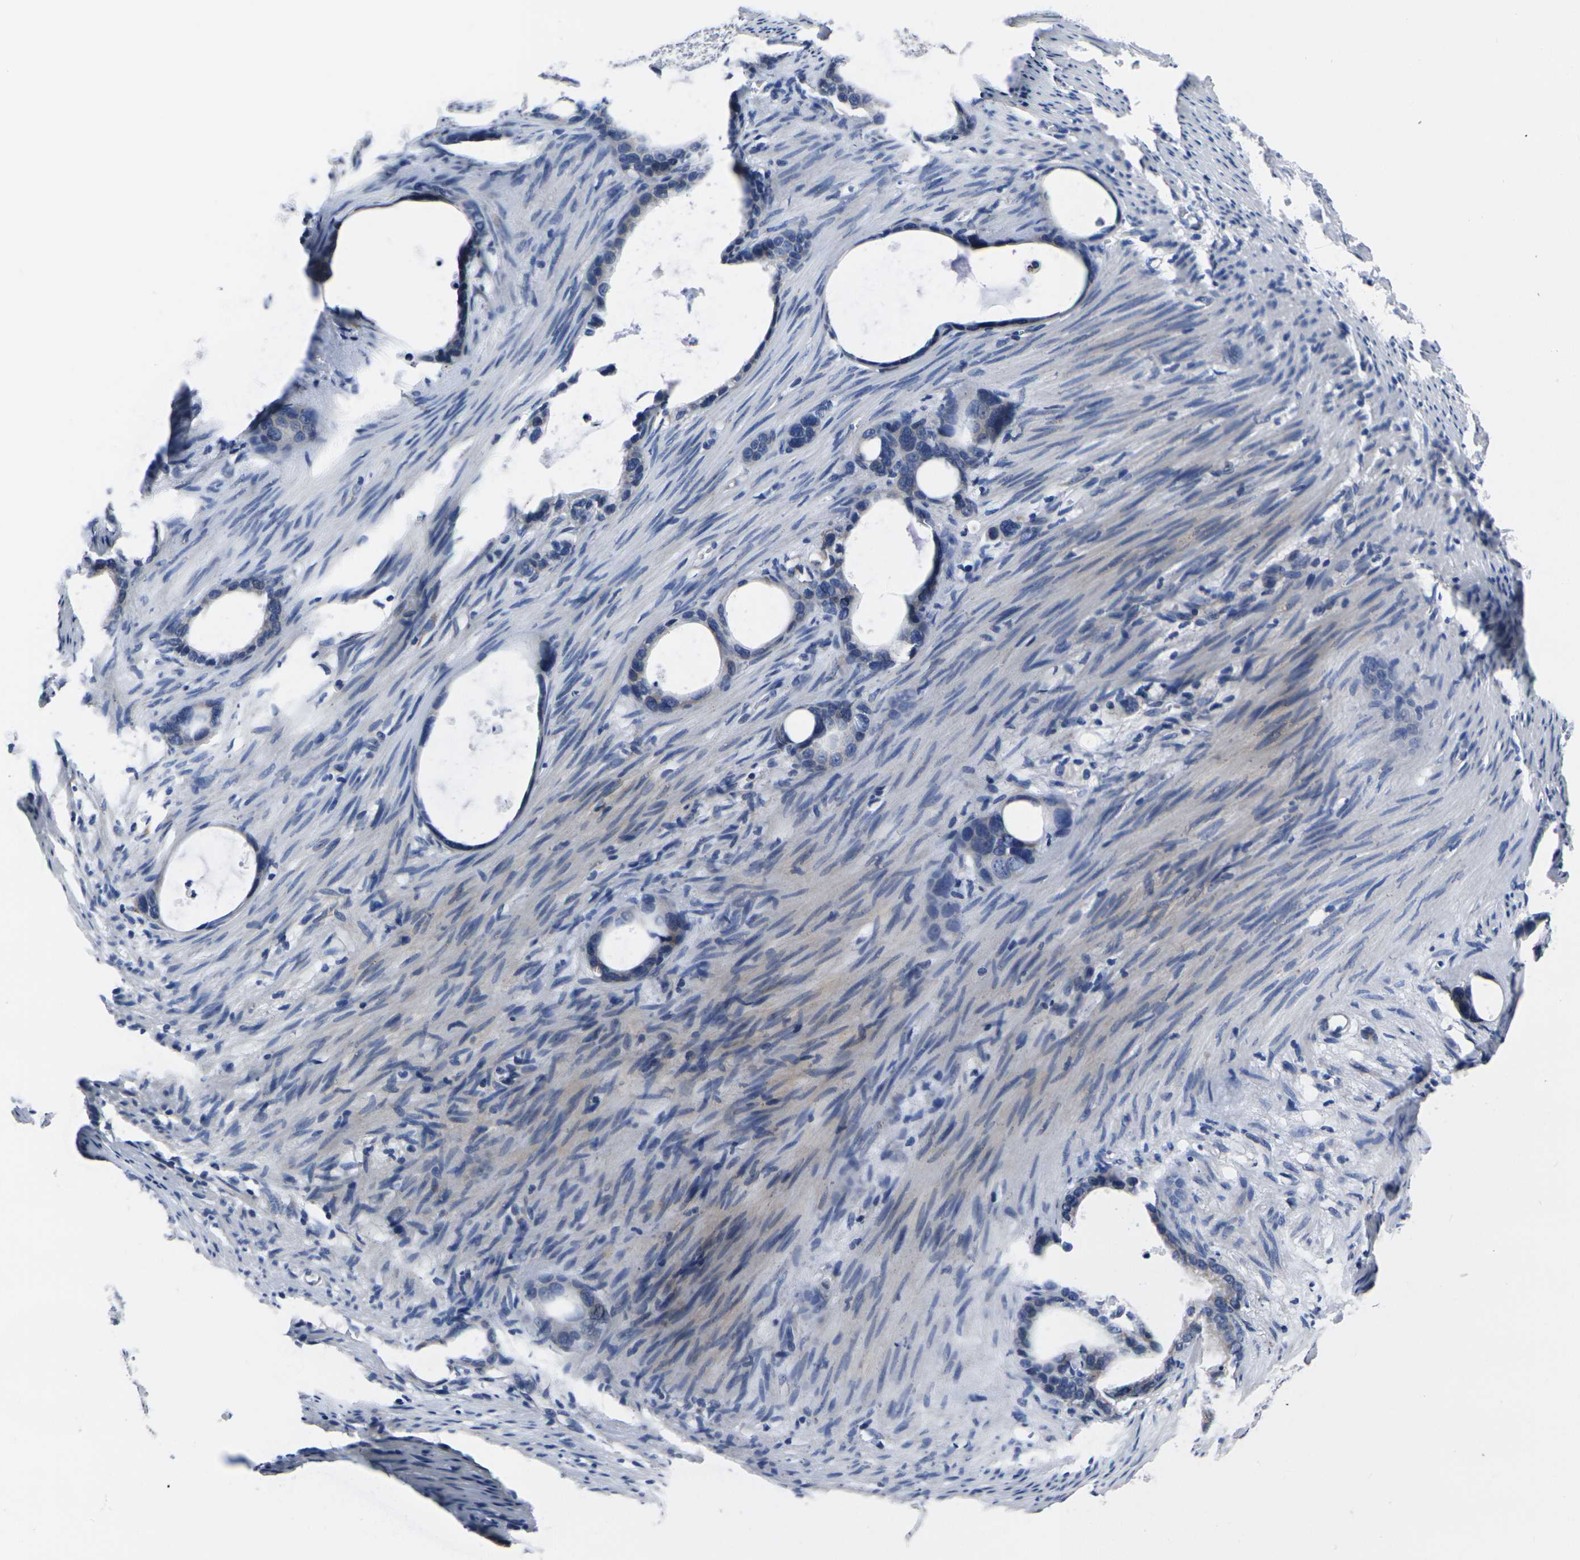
{"staining": {"intensity": "negative", "quantity": "none", "location": "none"}, "tissue": "stomach cancer", "cell_type": "Tumor cells", "image_type": "cancer", "snomed": [{"axis": "morphology", "description": "Adenocarcinoma, NOS"}, {"axis": "topography", "description": "Stomach"}], "caption": "Immunohistochemistry of adenocarcinoma (stomach) exhibits no expression in tumor cells. The staining is performed using DAB brown chromogen with nuclei counter-stained in using hematoxylin.", "gene": "CYP2C8", "patient": {"sex": "female", "age": 75}}